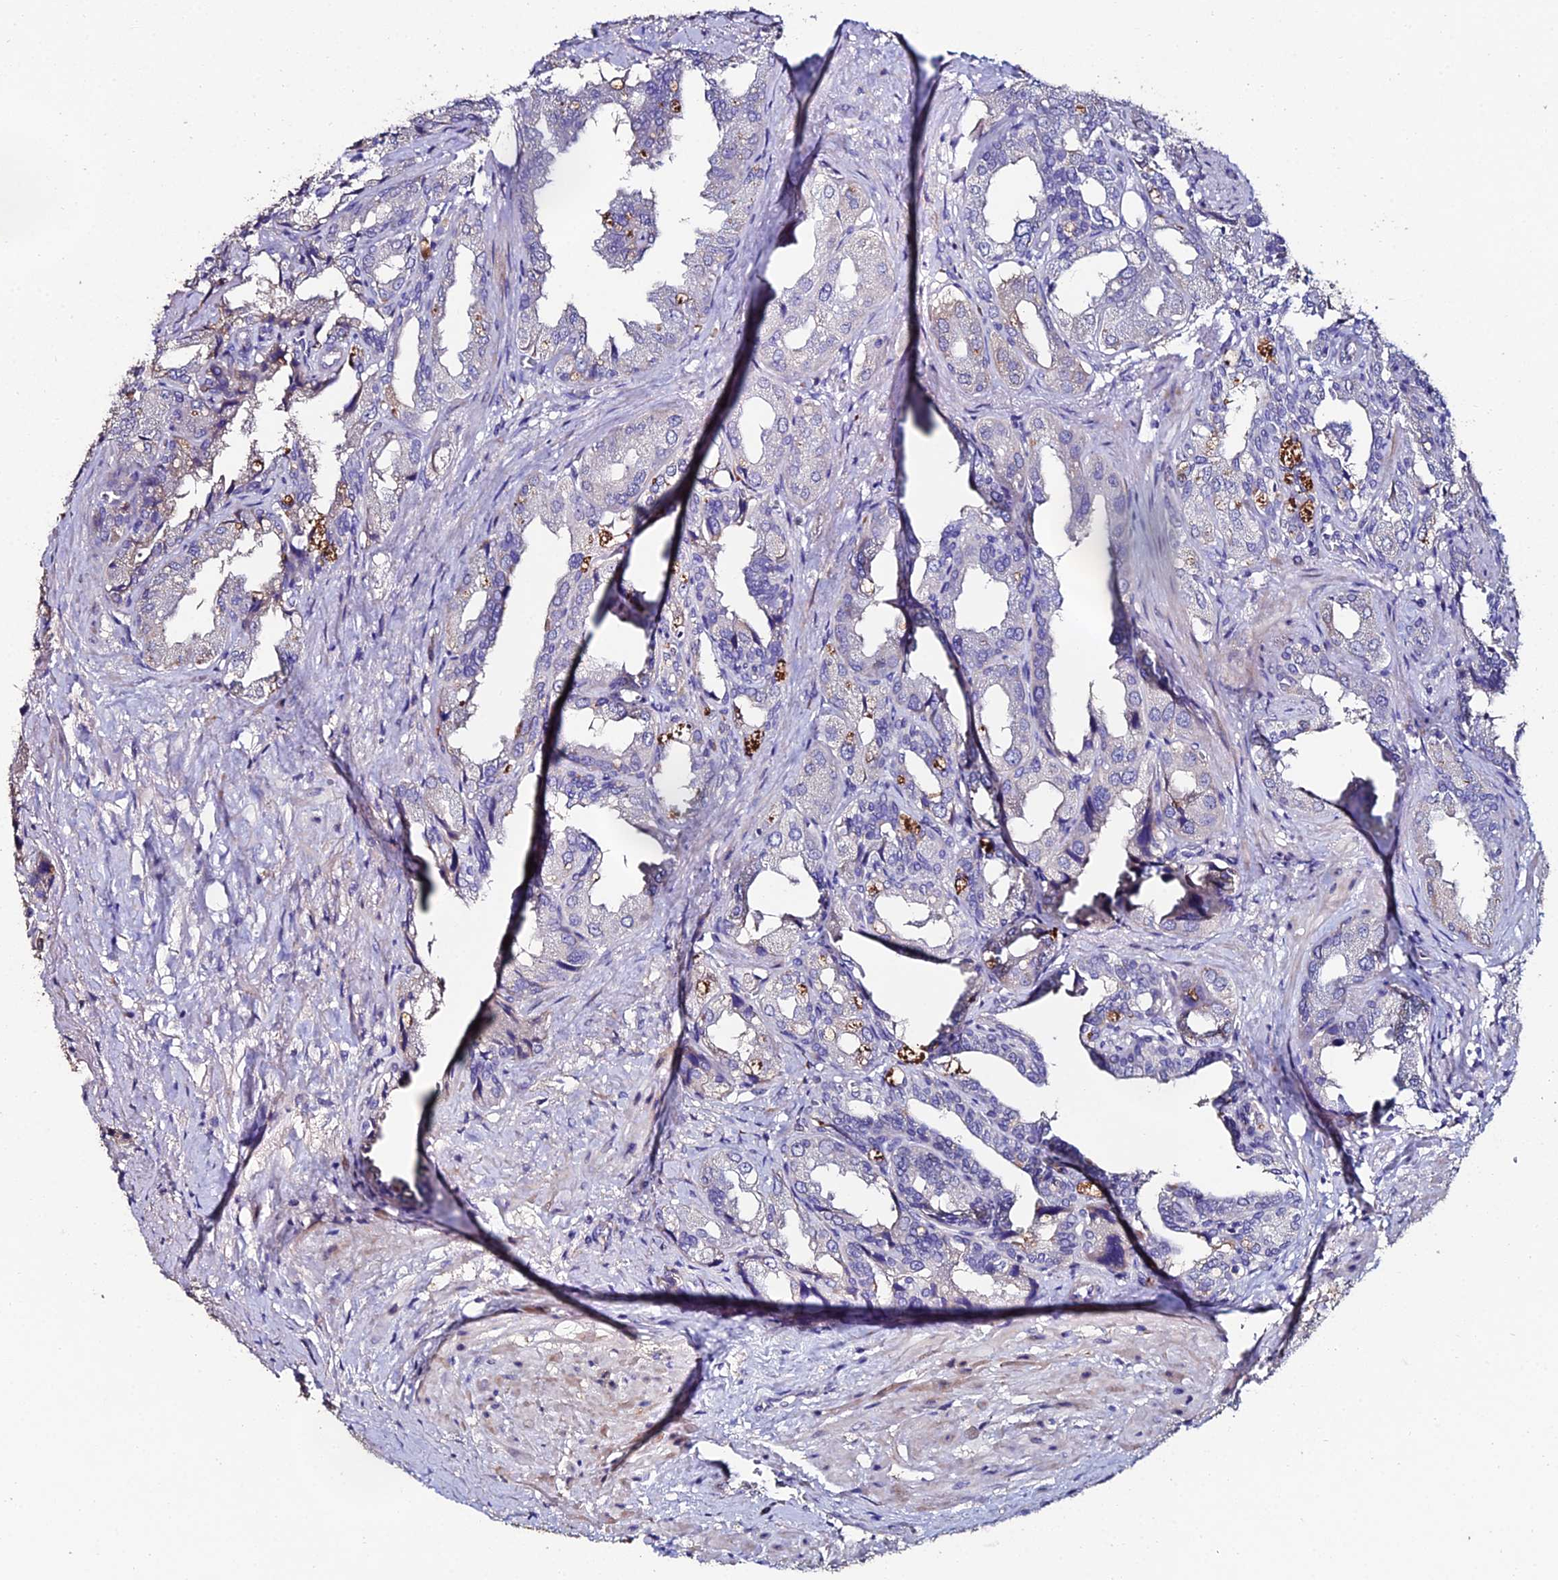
{"staining": {"intensity": "negative", "quantity": "none", "location": "none"}, "tissue": "seminal vesicle", "cell_type": "Glandular cells", "image_type": "normal", "snomed": [{"axis": "morphology", "description": "Normal tissue, NOS"}, {"axis": "topography", "description": "Seminal veicle"}], "caption": "DAB (3,3'-diaminobenzidine) immunohistochemical staining of unremarkable seminal vesicle exhibits no significant expression in glandular cells.", "gene": "ESRRG", "patient": {"sex": "male", "age": 63}}